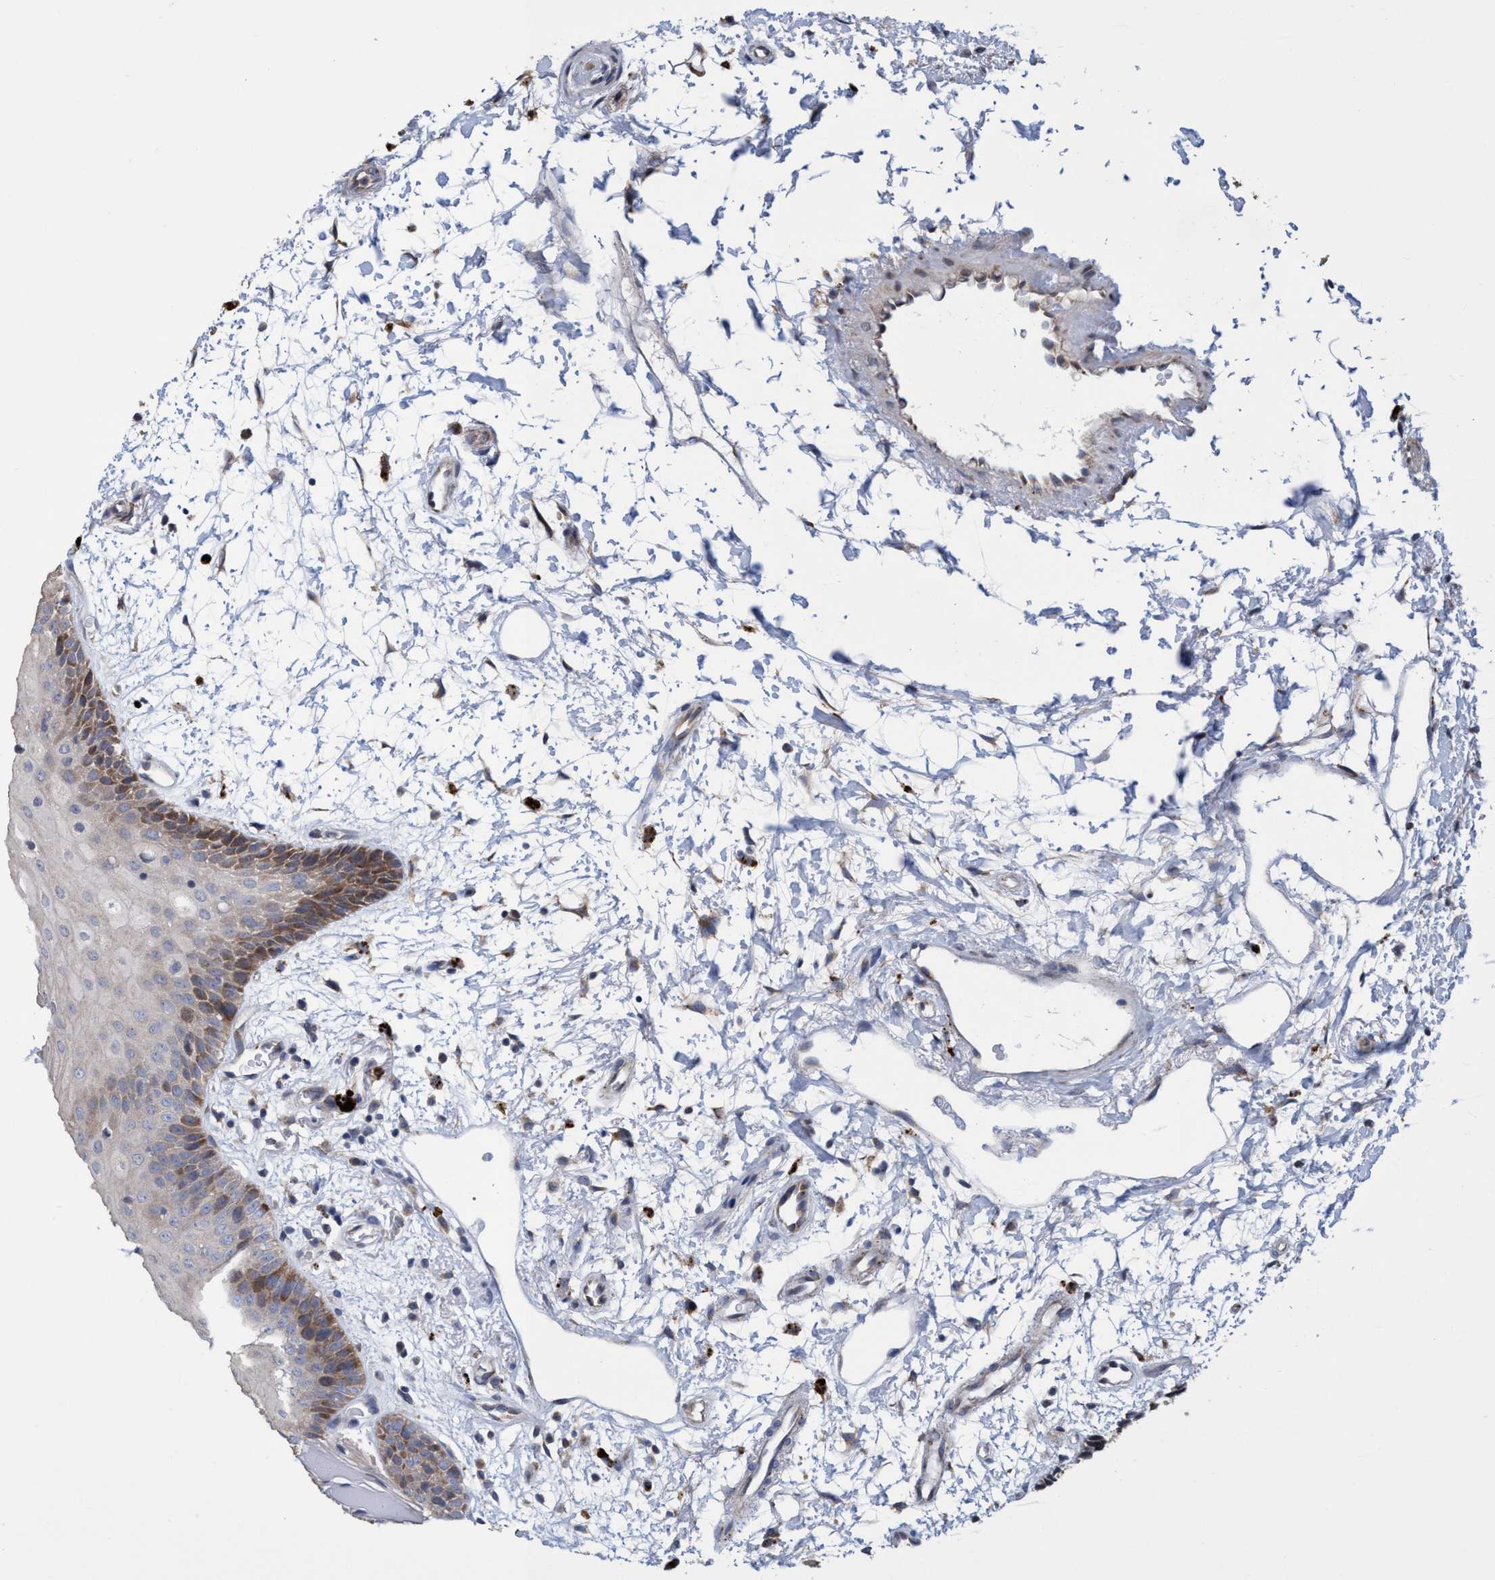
{"staining": {"intensity": "moderate", "quantity": "<25%", "location": "cytoplasmic/membranous"}, "tissue": "oral mucosa", "cell_type": "Squamous epithelial cells", "image_type": "normal", "snomed": [{"axis": "morphology", "description": "Normal tissue, NOS"}, {"axis": "topography", "description": "Skeletal muscle"}, {"axis": "topography", "description": "Oral tissue"}, {"axis": "topography", "description": "Peripheral nerve tissue"}], "caption": "A brown stain shows moderate cytoplasmic/membranous staining of a protein in squamous epithelial cells of benign human oral mucosa.", "gene": "BBS9", "patient": {"sex": "female", "age": 84}}